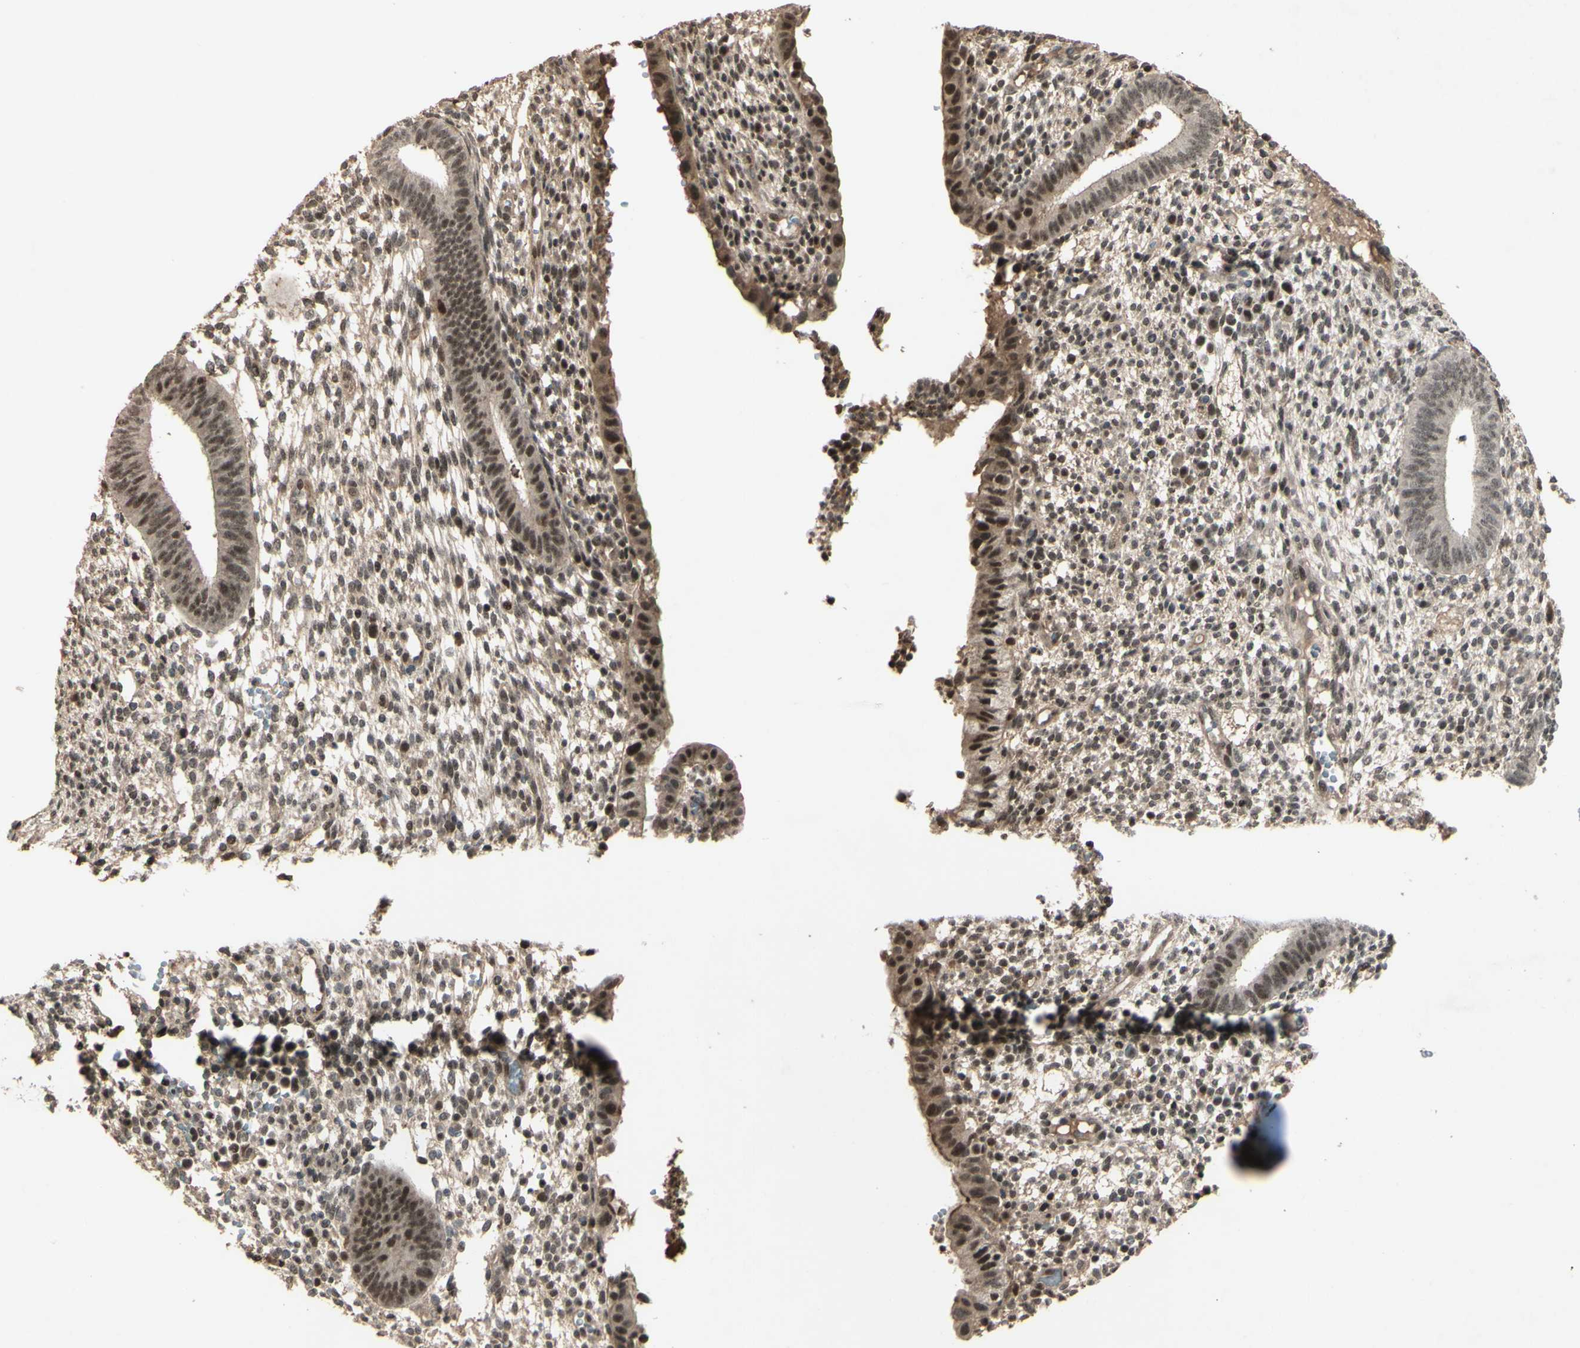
{"staining": {"intensity": "moderate", "quantity": ">75%", "location": "nuclear"}, "tissue": "endometrium", "cell_type": "Cells in endometrial stroma", "image_type": "normal", "snomed": [{"axis": "morphology", "description": "Normal tissue, NOS"}, {"axis": "topography", "description": "Endometrium"}], "caption": "High-power microscopy captured an immunohistochemistry photomicrograph of normal endometrium, revealing moderate nuclear expression in approximately >75% of cells in endometrial stroma.", "gene": "SNW1", "patient": {"sex": "female", "age": 35}}